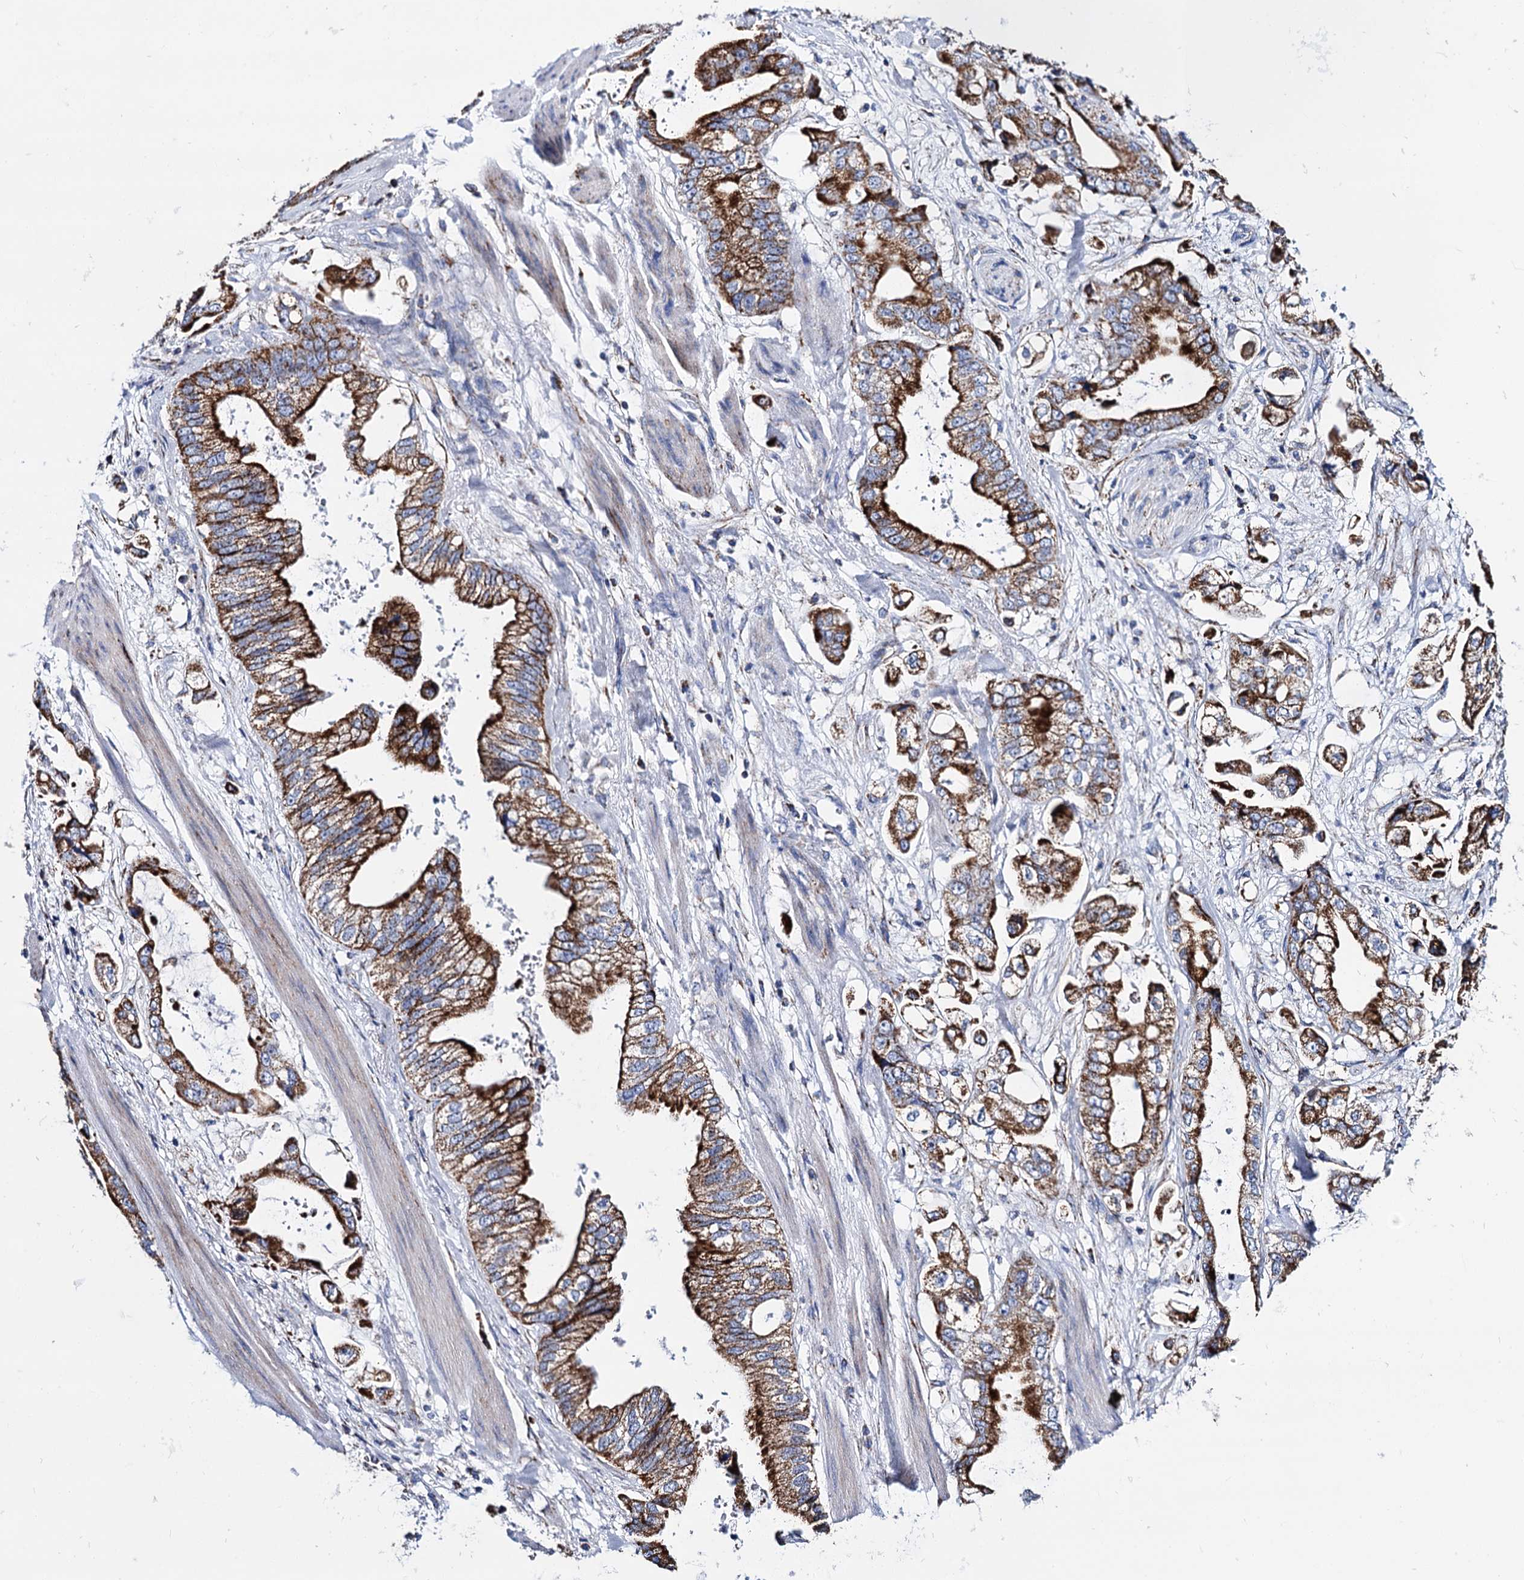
{"staining": {"intensity": "strong", "quantity": ">75%", "location": "cytoplasmic/membranous"}, "tissue": "stomach cancer", "cell_type": "Tumor cells", "image_type": "cancer", "snomed": [{"axis": "morphology", "description": "Adenocarcinoma, NOS"}, {"axis": "topography", "description": "Stomach"}], "caption": "The immunohistochemical stain labels strong cytoplasmic/membranous expression in tumor cells of stomach cancer tissue. Nuclei are stained in blue.", "gene": "UBASH3B", "patient": {"sex": "male", "age": 62}}